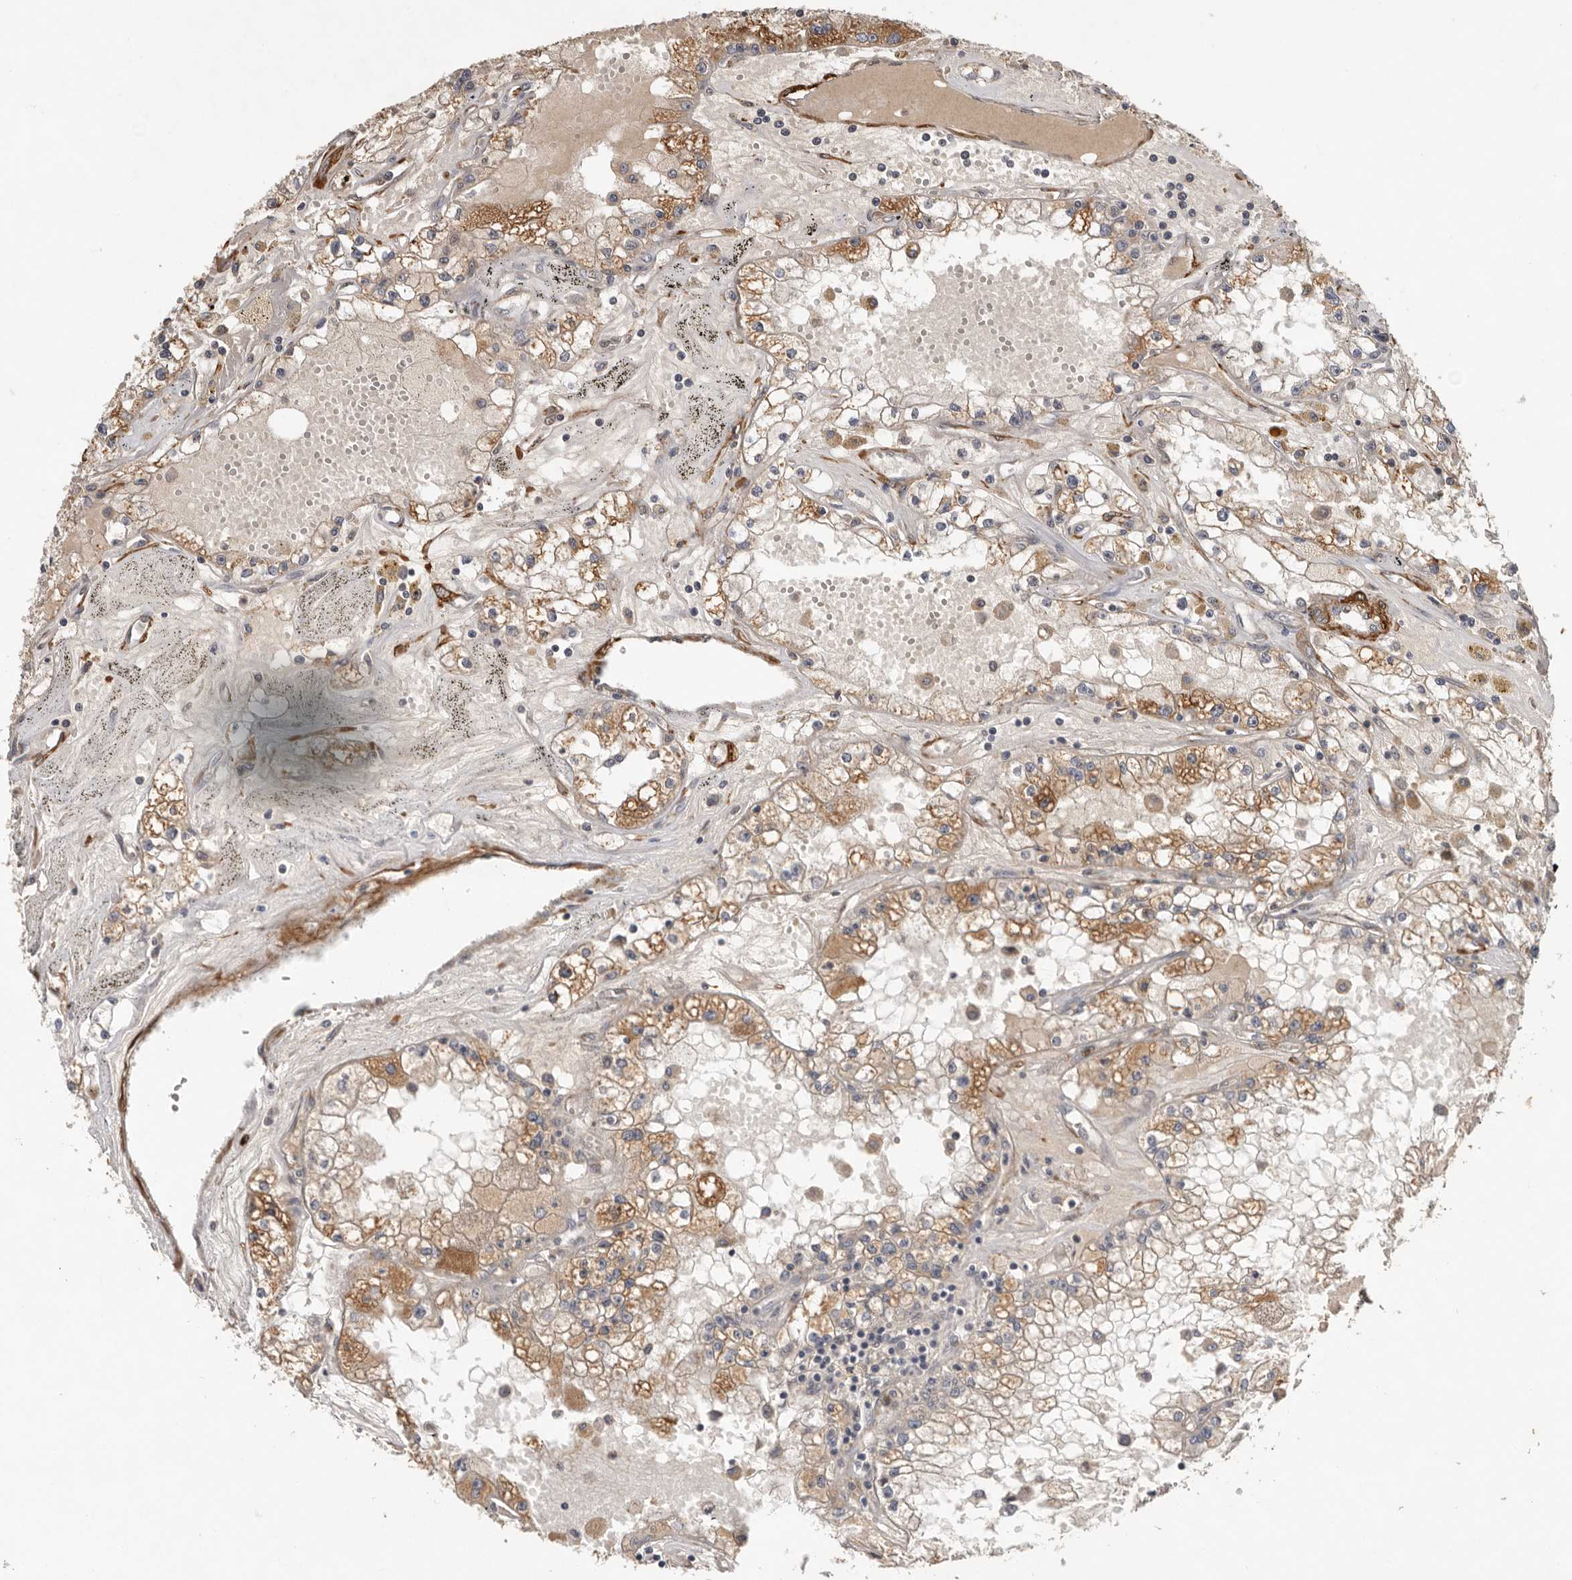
{"staining": {"intensity": "moderate", "quantity": "25%-75%", "location": "cytoplasmic/membranous"}, "tissue": "renal cancer", "cell_type": "Tumor cells", "image_type": "cancer", "snomed": [{"axis": "morphology", "description": "Adenocarcinoma, NOS"}, {"axis": "topography", "description": "Kidney"}], "caption": "Immunohistochemical staining of human renal cancer demonstrates moderate cytoplasmic/membranous protein staining in approximately 25%-75% of tumor cells.", "gene": "RNF157", "patient": {"sex": "male", "age": 56}}